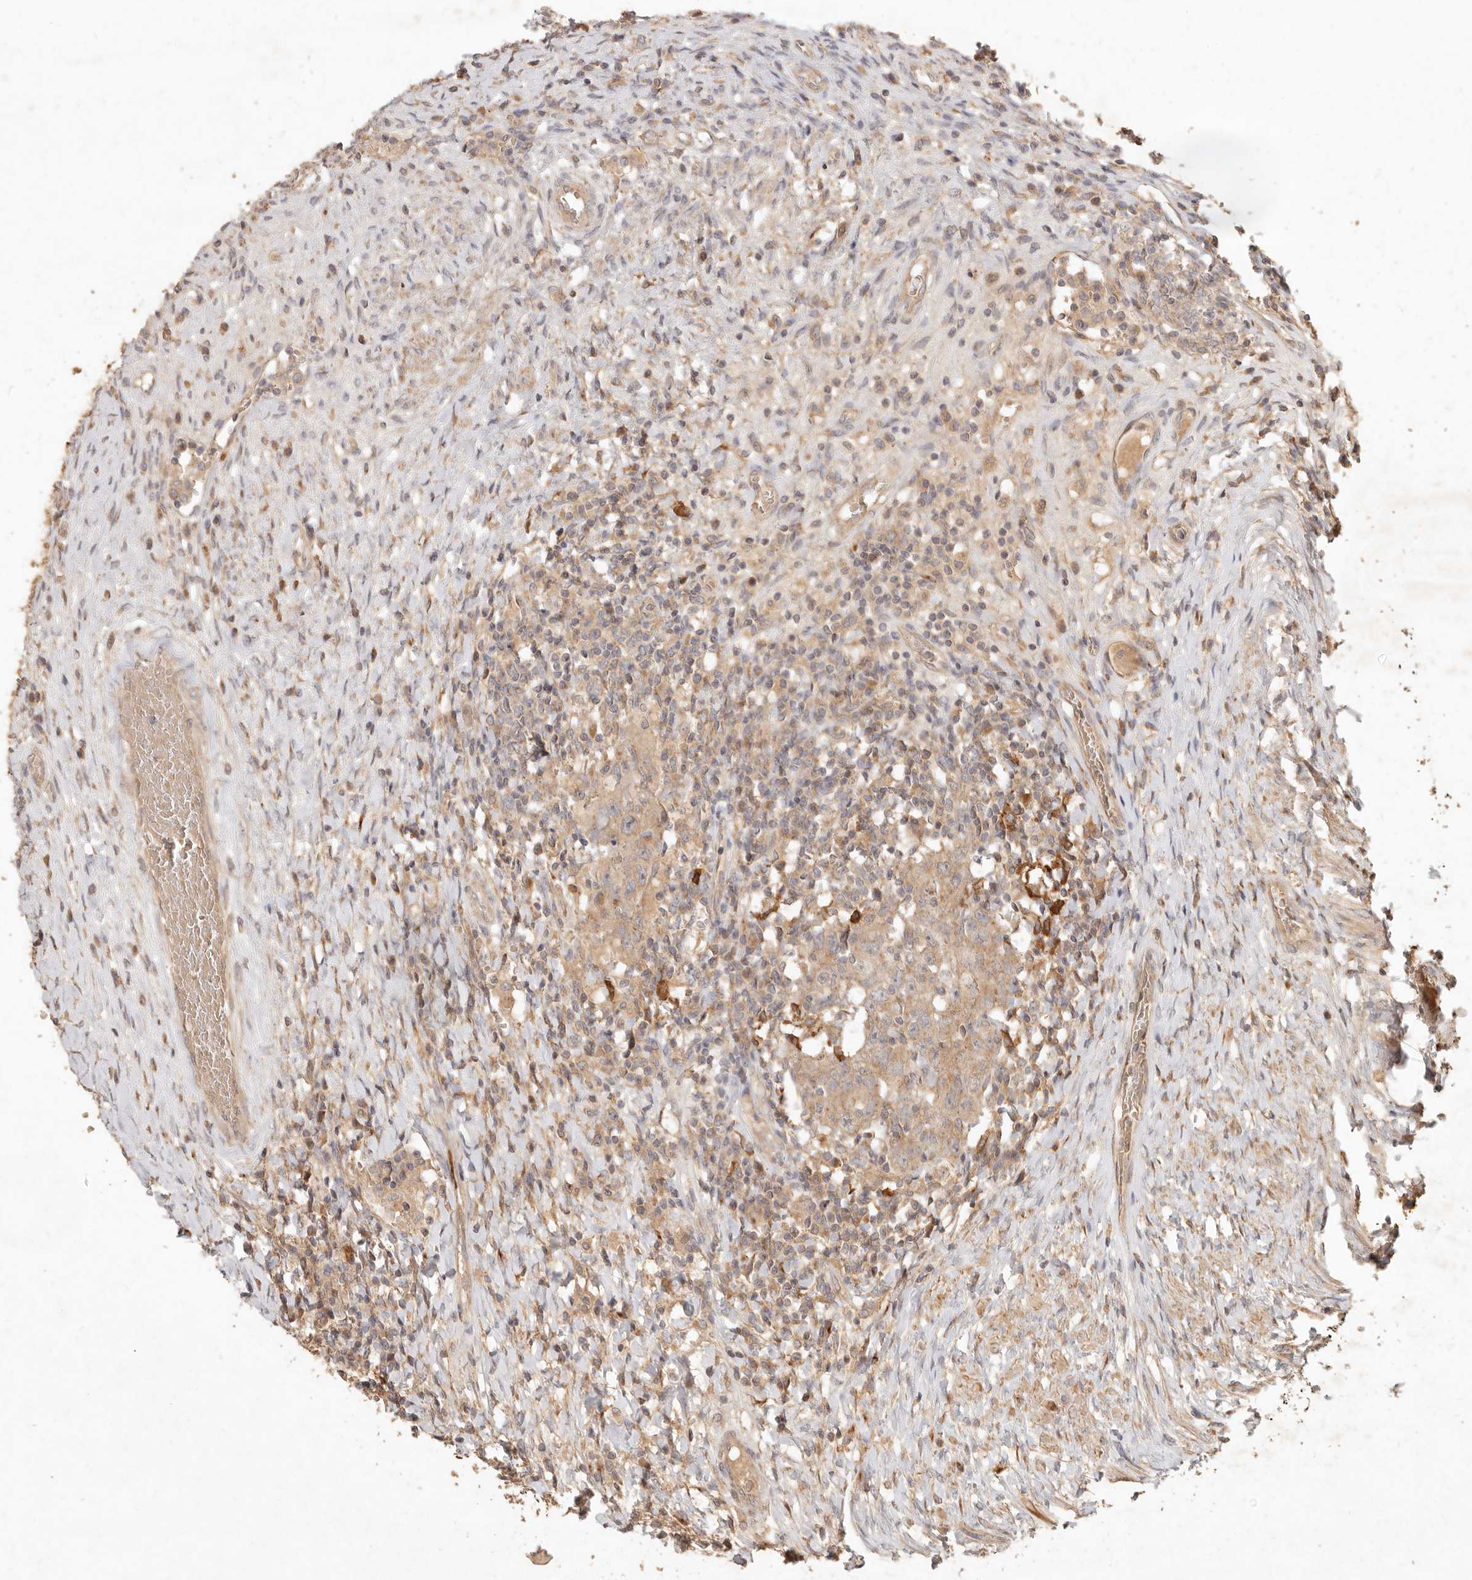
{"staining": {"intensity": "weak", "quantity": ">75%", "location": "cytoplasmic/membranous"}, "tissue": "testis cancer", "cell_type": "Tumor cells", "image_type": "cancer", "snomed": [{"axis": "morphology", "description": "Carcinoma, Embryonal, NOS"}, {"axis": "topography", "description": "Testis"}], "caption": "The histopathology image displays a brown stain indicating the presence of a protein in the cytoplasmic/membranous of tumor cells in testis cancer (embryonal carcinoma).", "gene": "CLEC4C", "patient": {"sex": "male", "age": 26}}